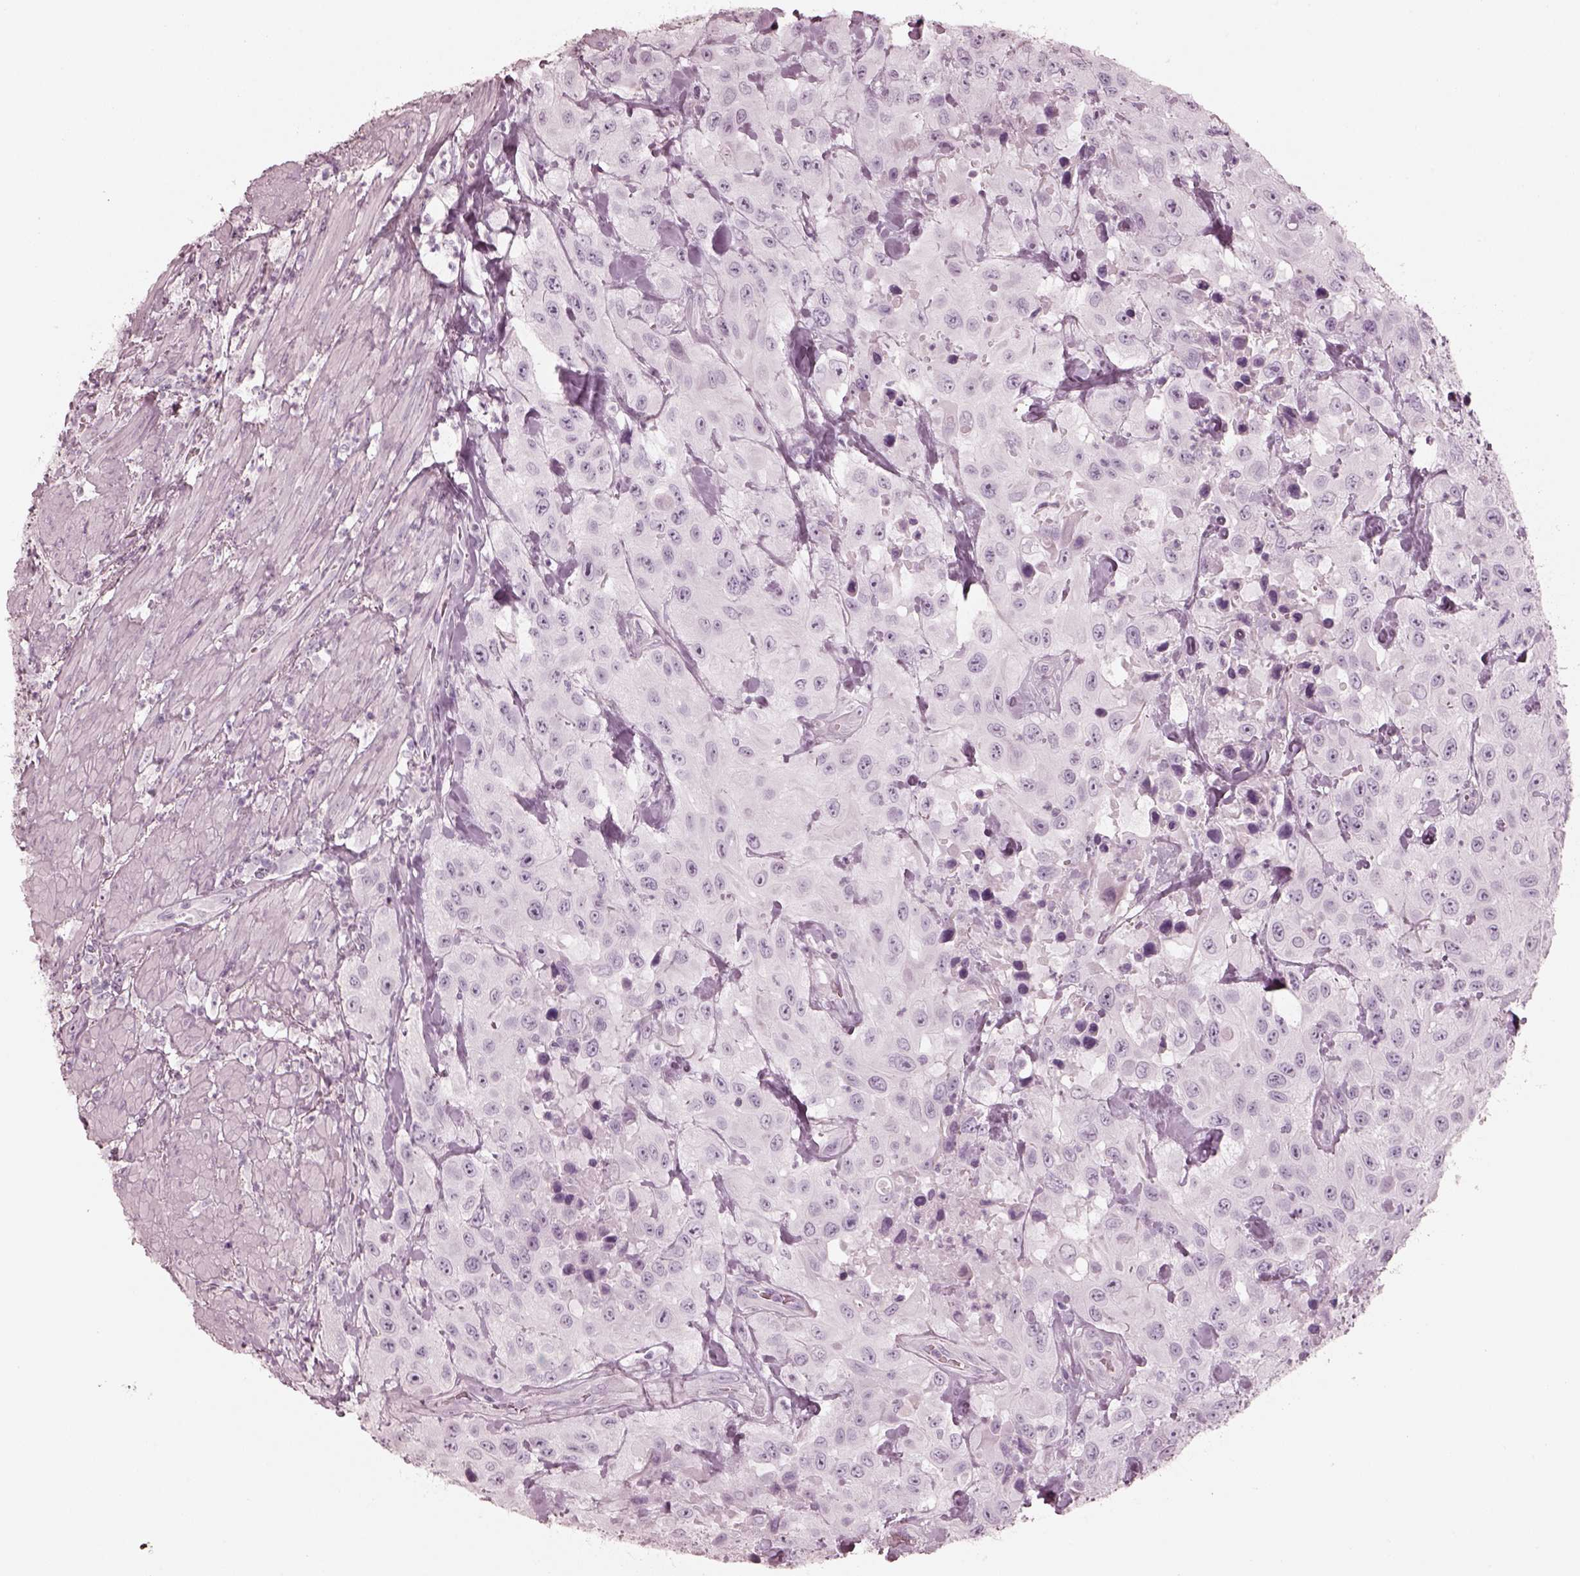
{"staining": {"intensity": "negative", "quantity": "none", "location": "none"}, "tissue": "urothelial cancer", "cell_type": "Tumor cells", "image_type": "cancer", "snomed": [{"axis": "morphology", "description": "Urothelial carcinoma, High grade"}, {"axis": "topography", "description": "Urinary bladder"}], "caption": "High power microscopy image of an immunohistochemistry (IHC) image of urothelial cancer, revealing no significant positivity in tumor cells.", "gene": "OPN4", "patient": {"sex": "male", "age": 79}}